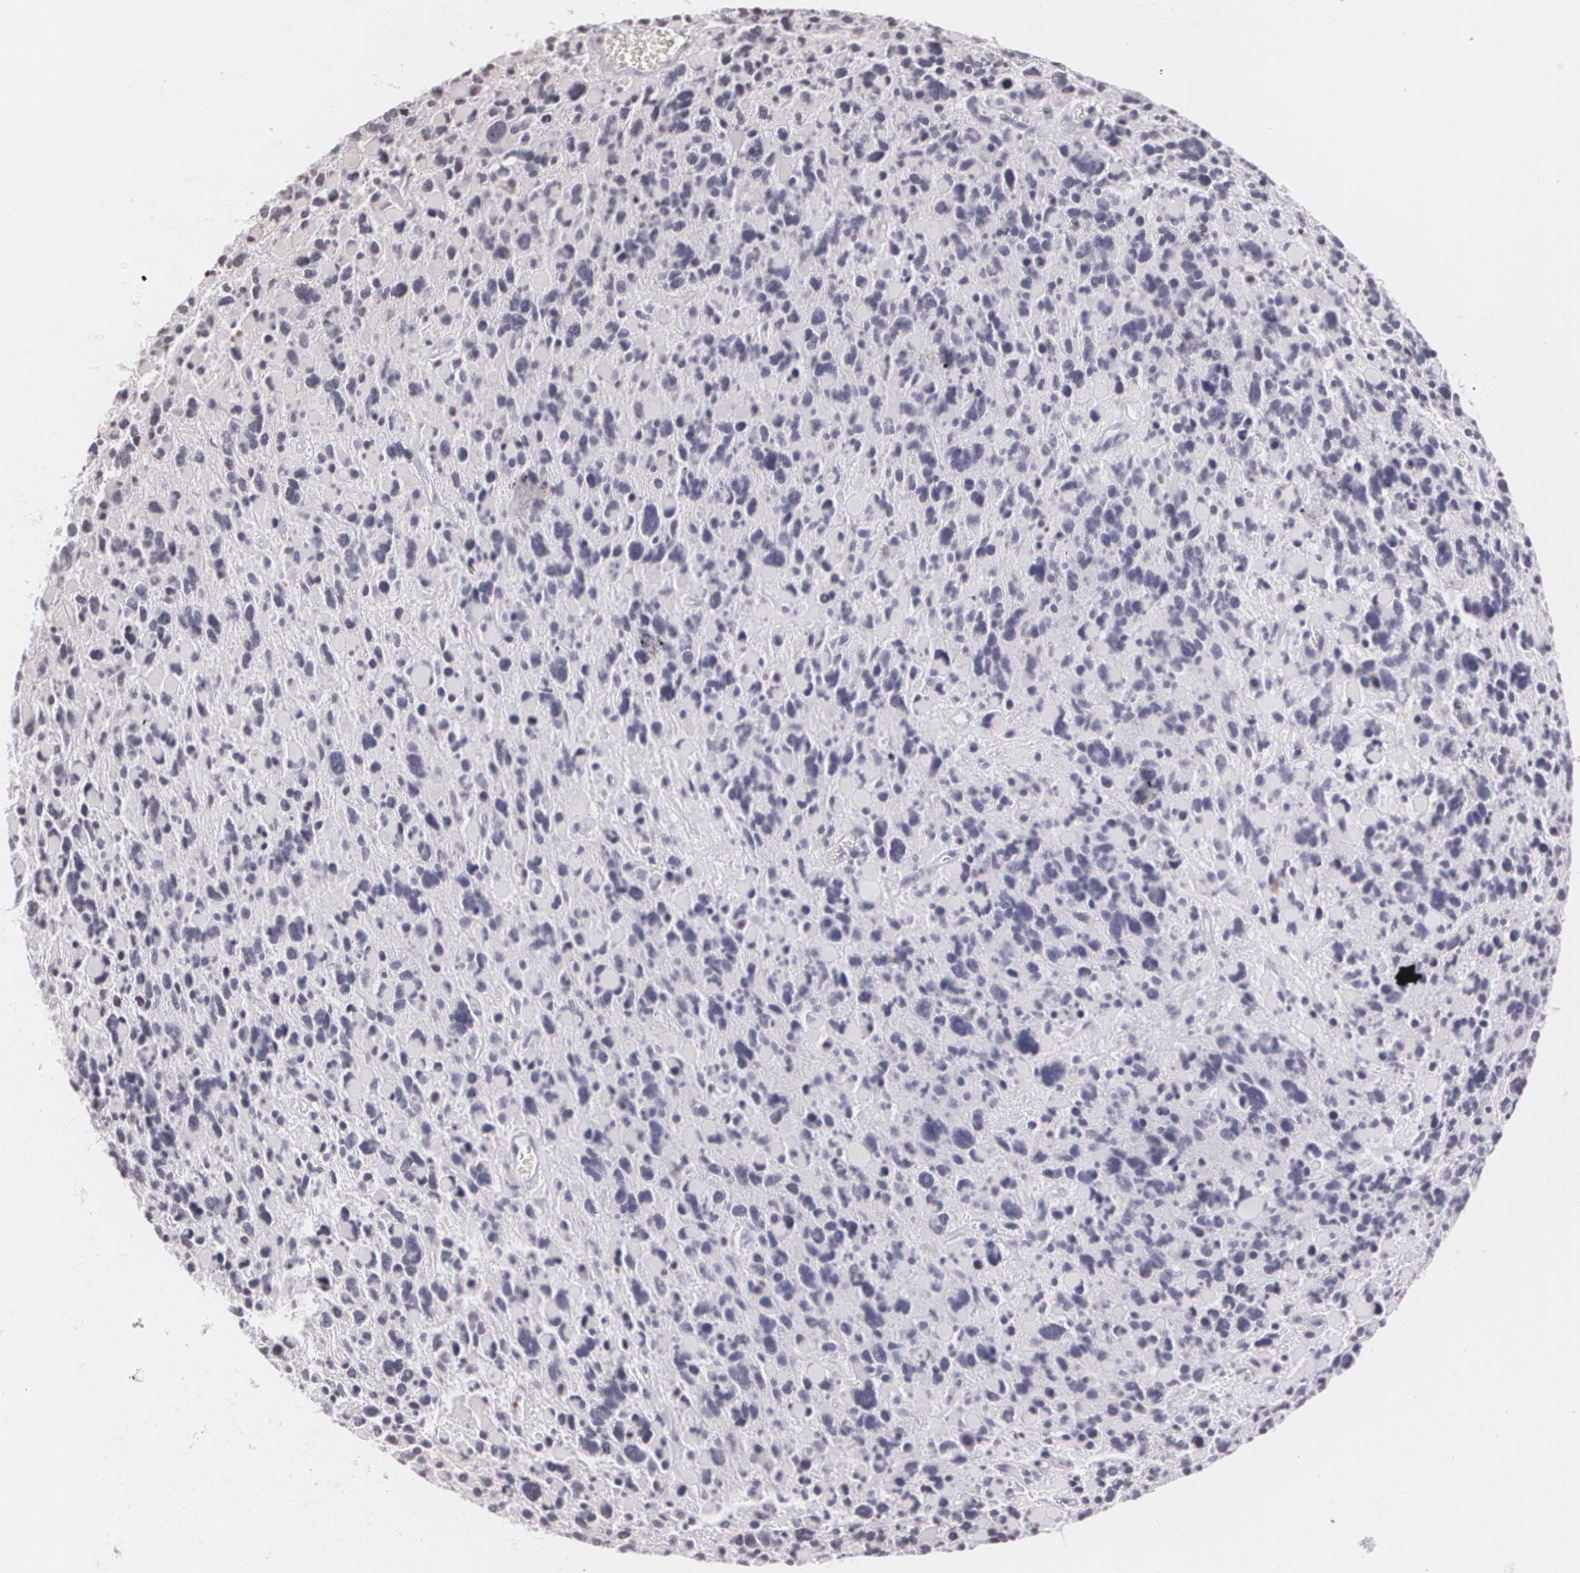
{"staining": {"intensity": "negative", "quantity": "none", "location": "none"}, "tissue": "glioma", "cell_type": "Tumor cells", "image_type": "cancer", "snomed": [{"axis": "morphology", "description": "Glioma, malignant, High grade"}, {"axis": "topography", "description": "Brain"}], "caption": "IHC of human glioma displays no expression in tumor cells.", "gene": "MUC1", "patient": {"sex": "female", "age": 37}}